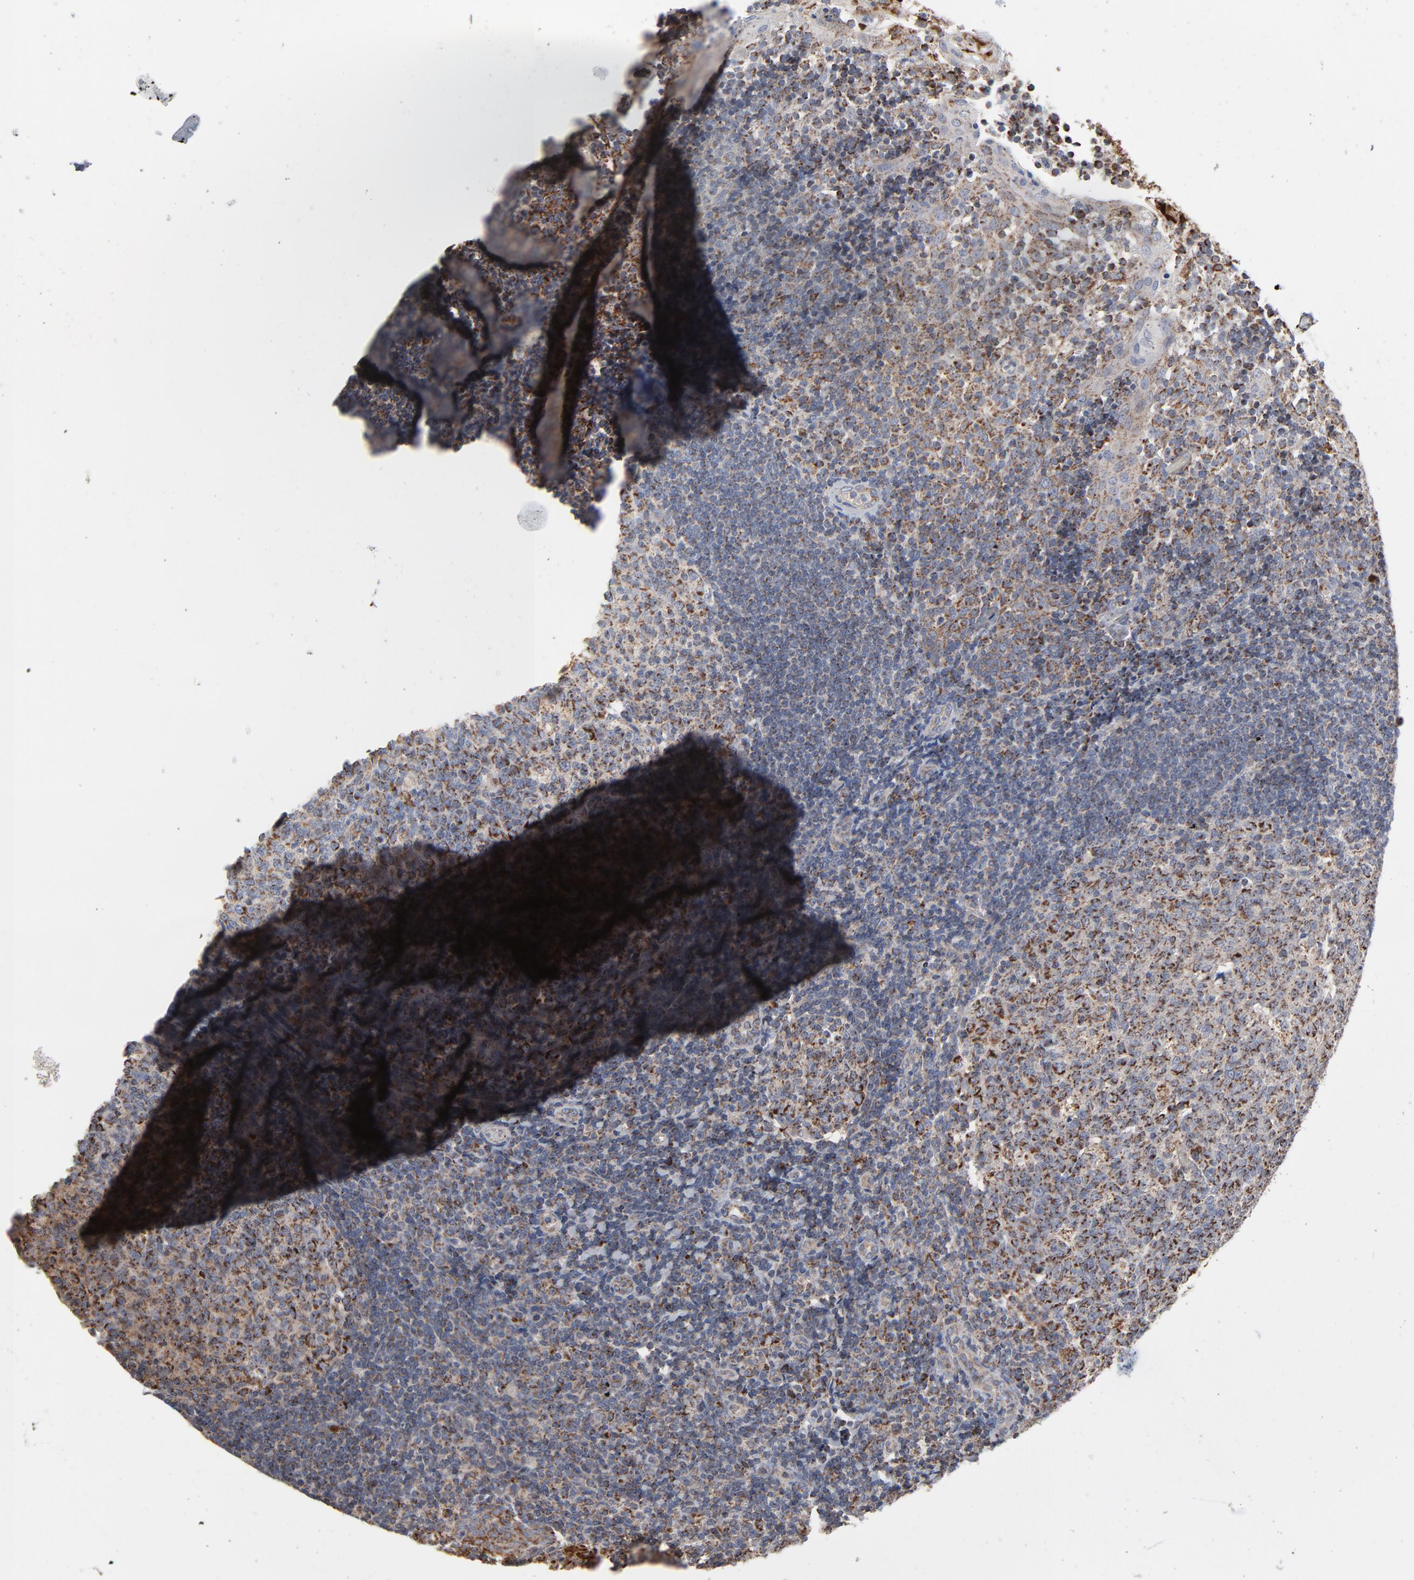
{"staining": {"intensity": "strong", "quantity": ">75%", "location": "cytoplasmic/membranous"}, "tissue": "tonsil", "cell_type": "Germinal center cells", "image_type": "normal", "snomed": [{"axis": "morphology", "description": "Normal tissue, NOS"}, {"axis": "topography", "description": "Tonsil"}], "caption": "Normal tonsil displays strong cytoplasmic/membranous expression in about >75% of germinal center cells.", "gene": "UQCRC1", "patient": {"sex": "female", "age": 40}}